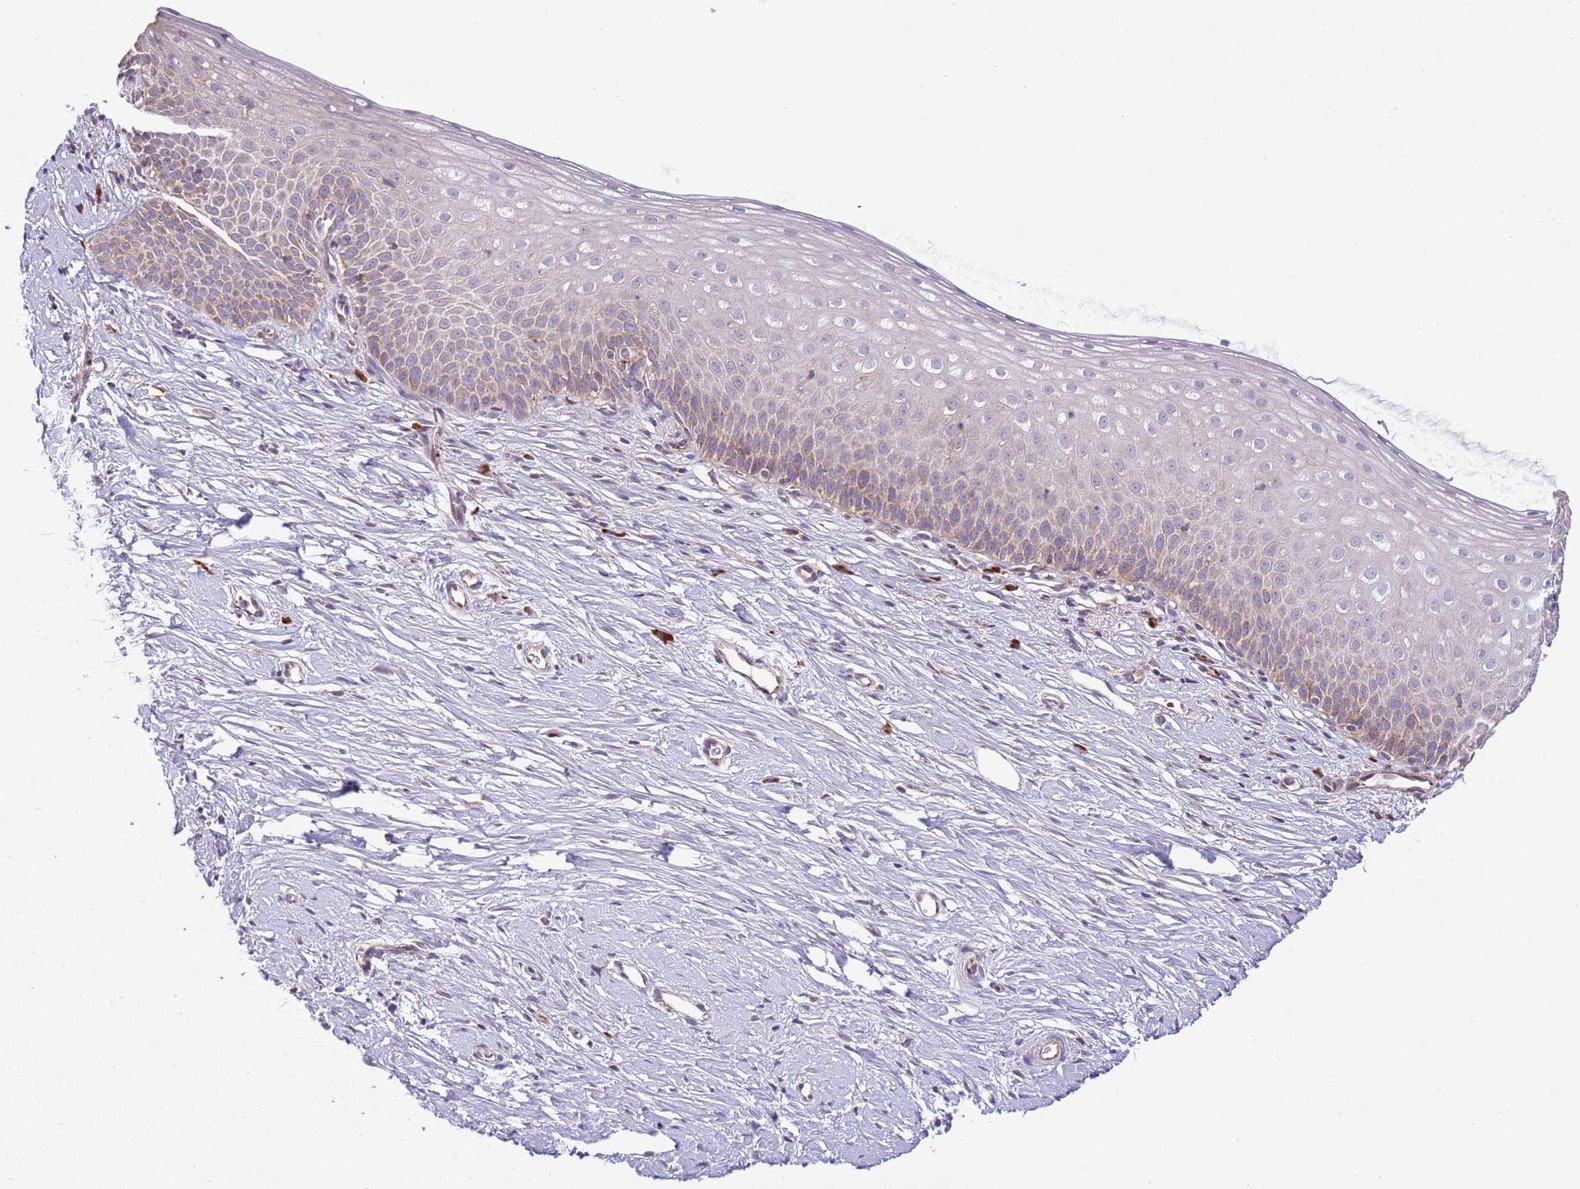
{"staining": {"intensity": "weak", "quantity": "25%-75%", "location": "cytoplasmic/membranous"}, "tissue": "cervix", "cell_type": "Glandular cells", "image_type": "normal", "snomed": [{"axis": "morphology", "description": "Normal tissue, NOS"}, {"axis": "topography", "description": "Cervix"}], "caption": "This is a micrograph of immunohistochemistry staining of benign cervix, which shows weak positivity in the cytoplasmic/membranous of glandular cells.", "gene": "DAND5", "patient": {"sex": "female", "age": 57}}